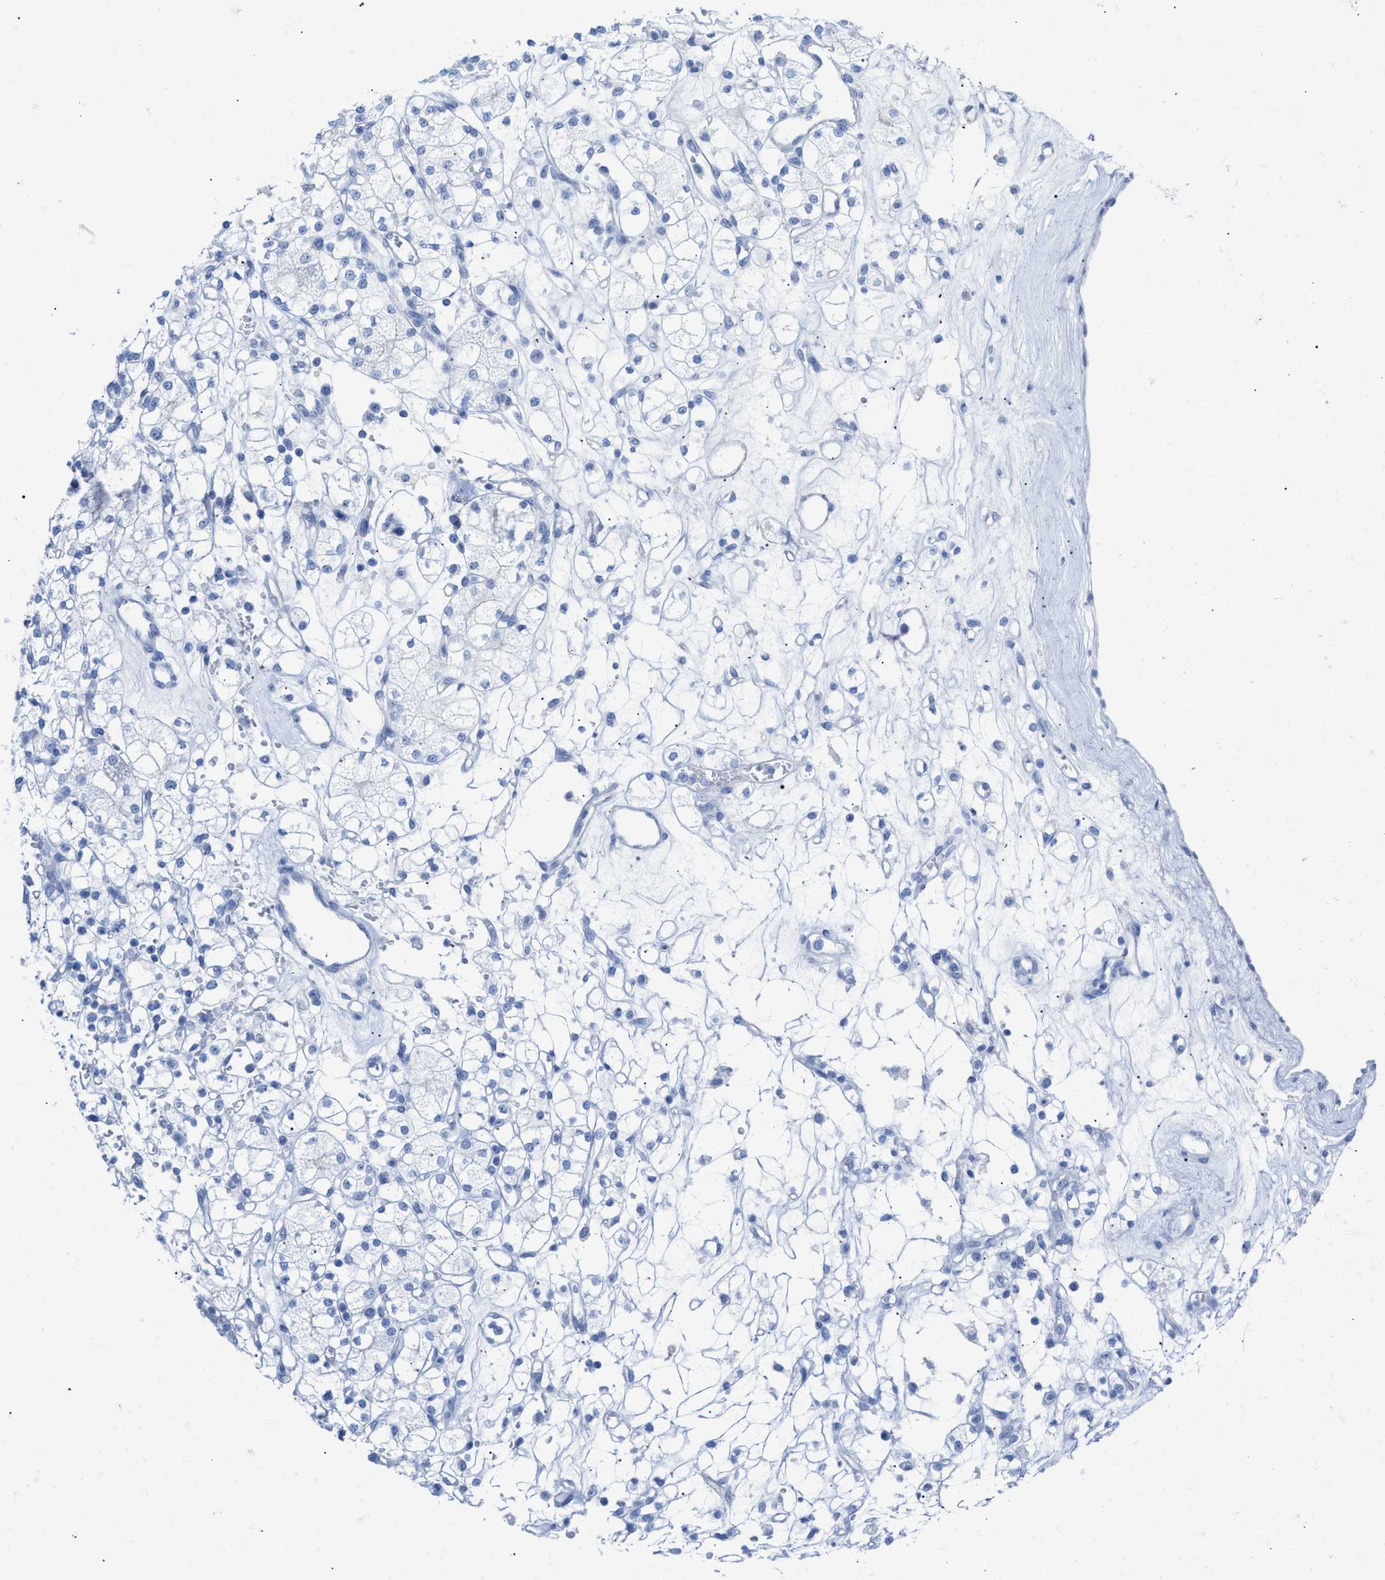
{"staining": {"intensity": "negative", "quantity": "none", "location": "none"}, "tissue": "renal cancer", "cell_type": "Tumor cells", "image_type": "cancer", "snomed": [{"axis": "morphology", "description": "Adenocarcinoma, NOS"}, {"axis": "topography", "description": "Kidney"}], "caption": "DAB immunohistochemical staining of renal cancer (adenocarcinoma) displays no significant positivity in tumor cells.", "gene": "CPA1", "patient": {"sex": "male", "age": 77}}